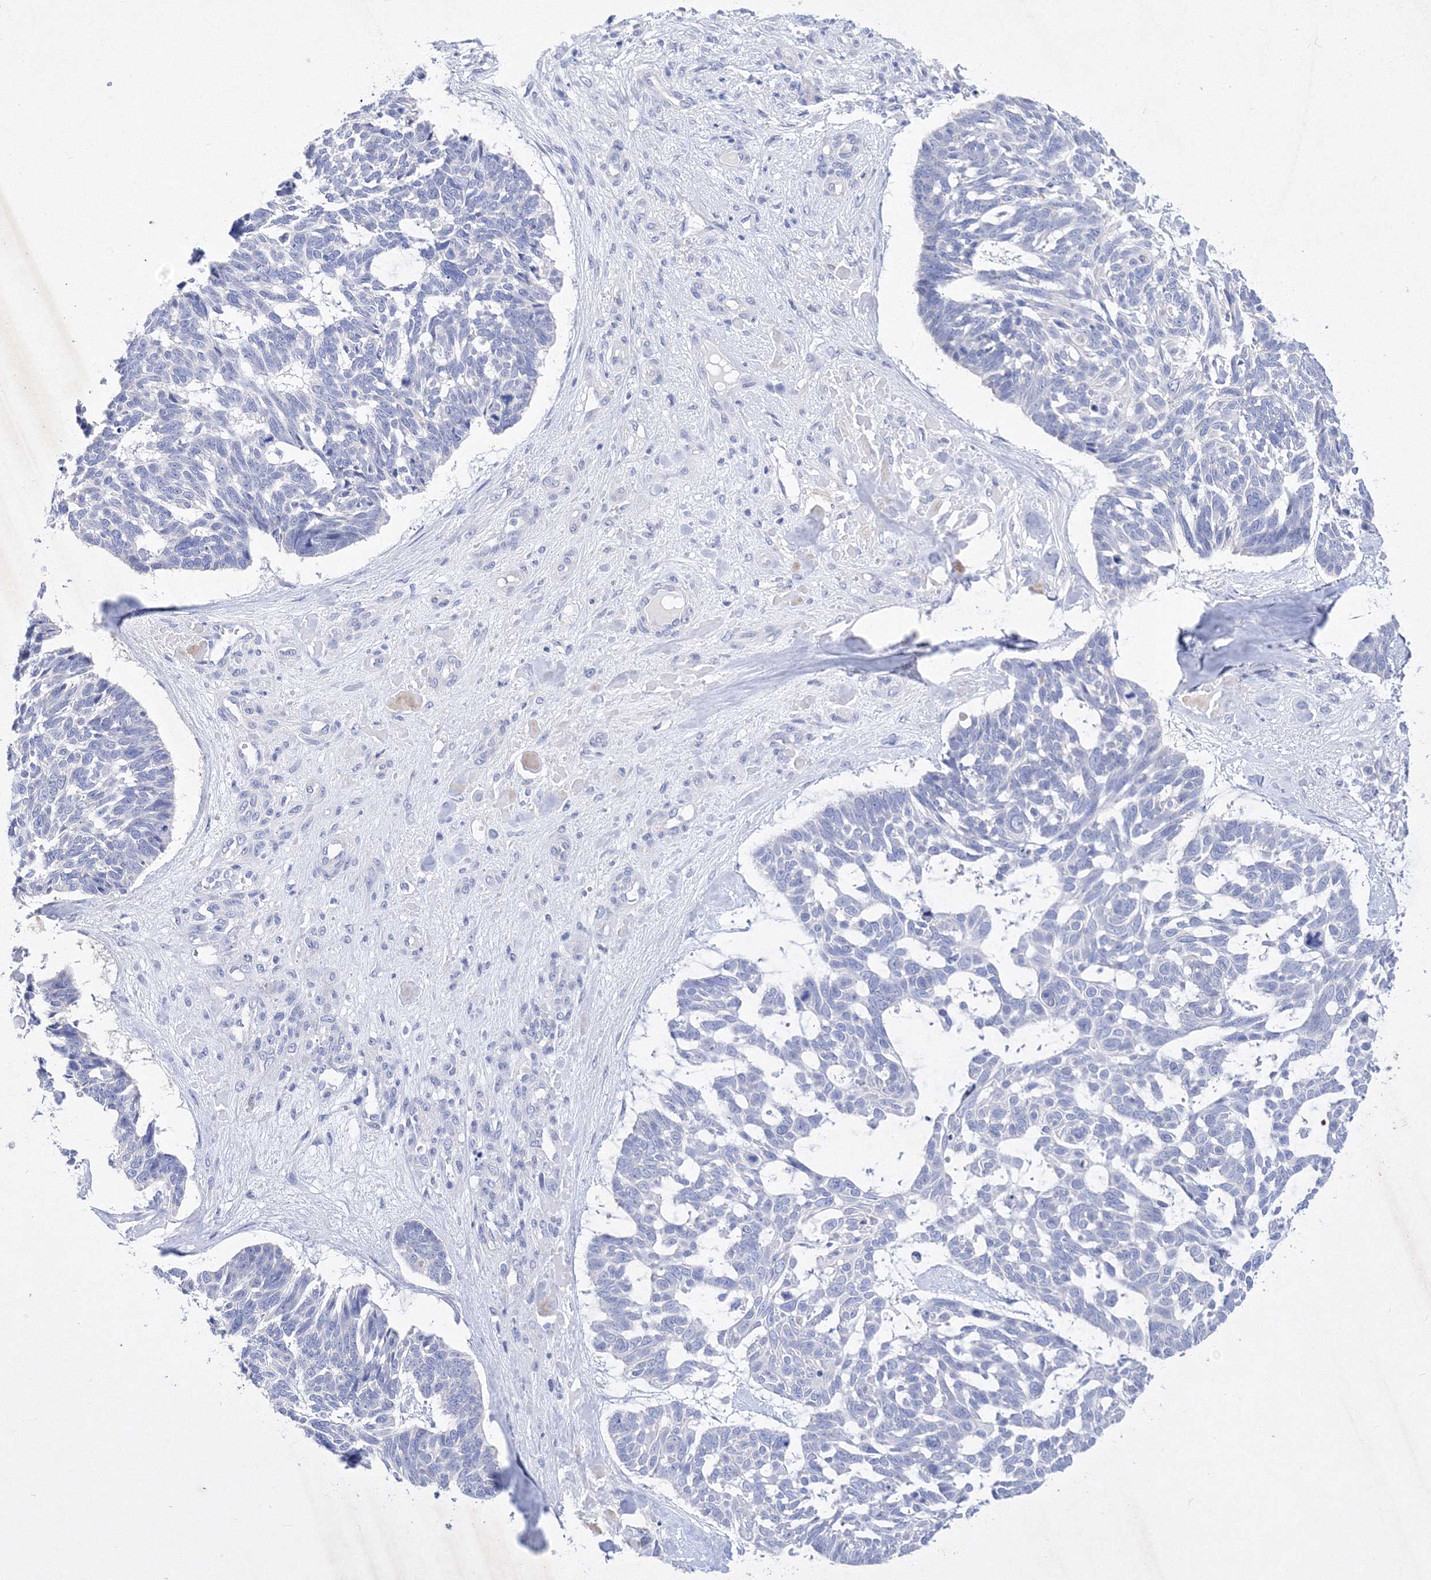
{"staining": {"intensity": "negative", "quantity": "none", "location": "none"}, "tissue": "skin cancer", "cell_type": "Tumor cells", "image_type": "cancer", "snomed": [{"axis": "morphology", "description": "Basal cell carcinoma"}, {"axis": "topography", "description": "Skin"}], "caption": "Immunohistochemistry (IHC) micrograph of neoplastic tissue: skin cancer stained with DAB (3,3'-diaminobenzidine) displays no significant protein positivity in tumor cells.", "gene": "GPN1", "patient": {"sex": "male", "age": 88}}